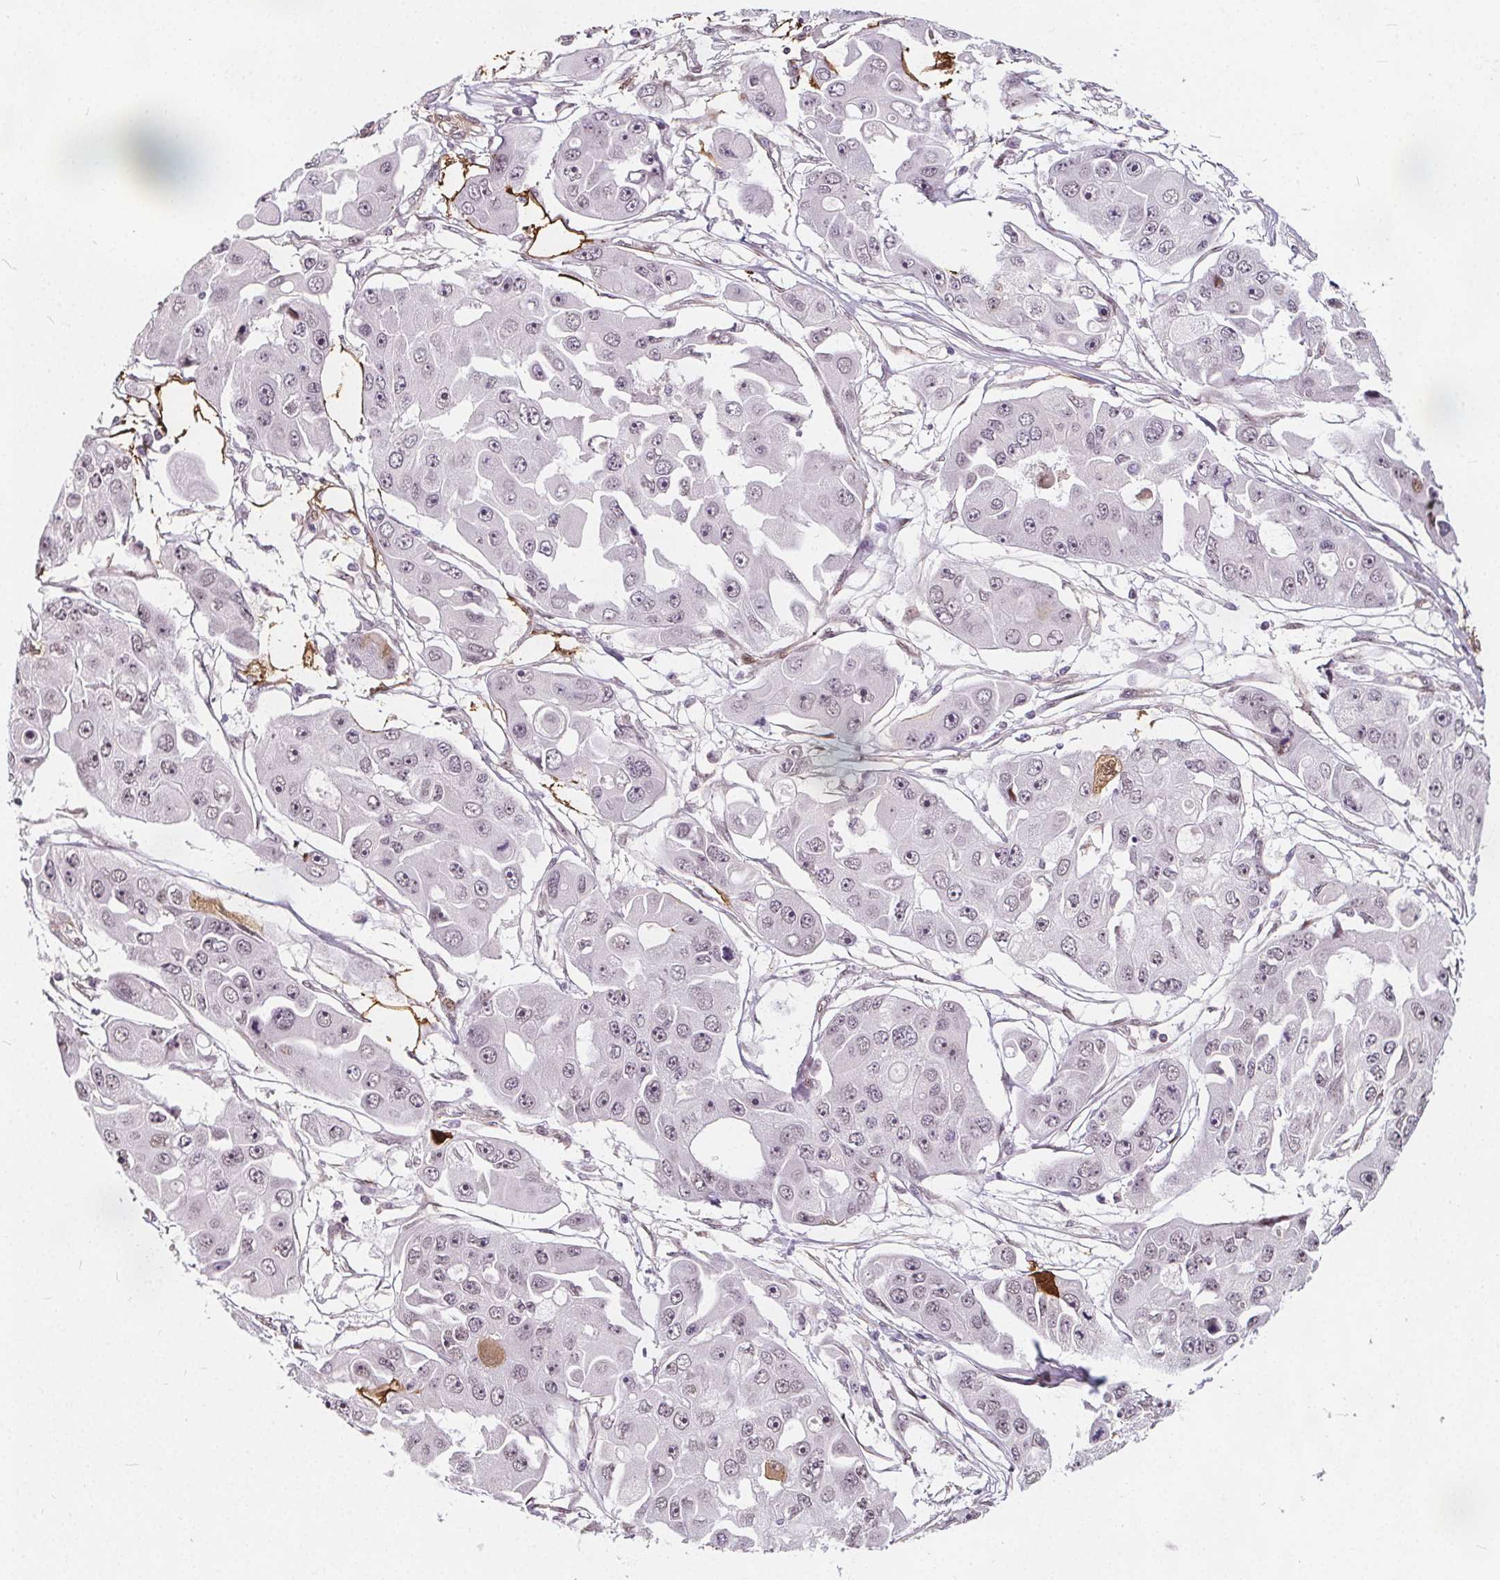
{"staining": {"intensity": "weak", "quantity": "25%-75%", "location": "nuclear"}, "tissue": "ovarian cancer", "cell_type": "Tumor cells", "image_type": "cancer", "snomed": [{"axis": "morphology", "description": "Cystadenocarcinoma, serous, NOS"}, {"axis": "topography", "description": "Ovary"}], "caption": "A micrograph of ovarian cancer (serous cystadenocarcinoma) stained for a protein reveals weak nuclear brown staining in tumor cells.", "gene": "HAS1", "patient": {"sex": "female", "age": 56}}